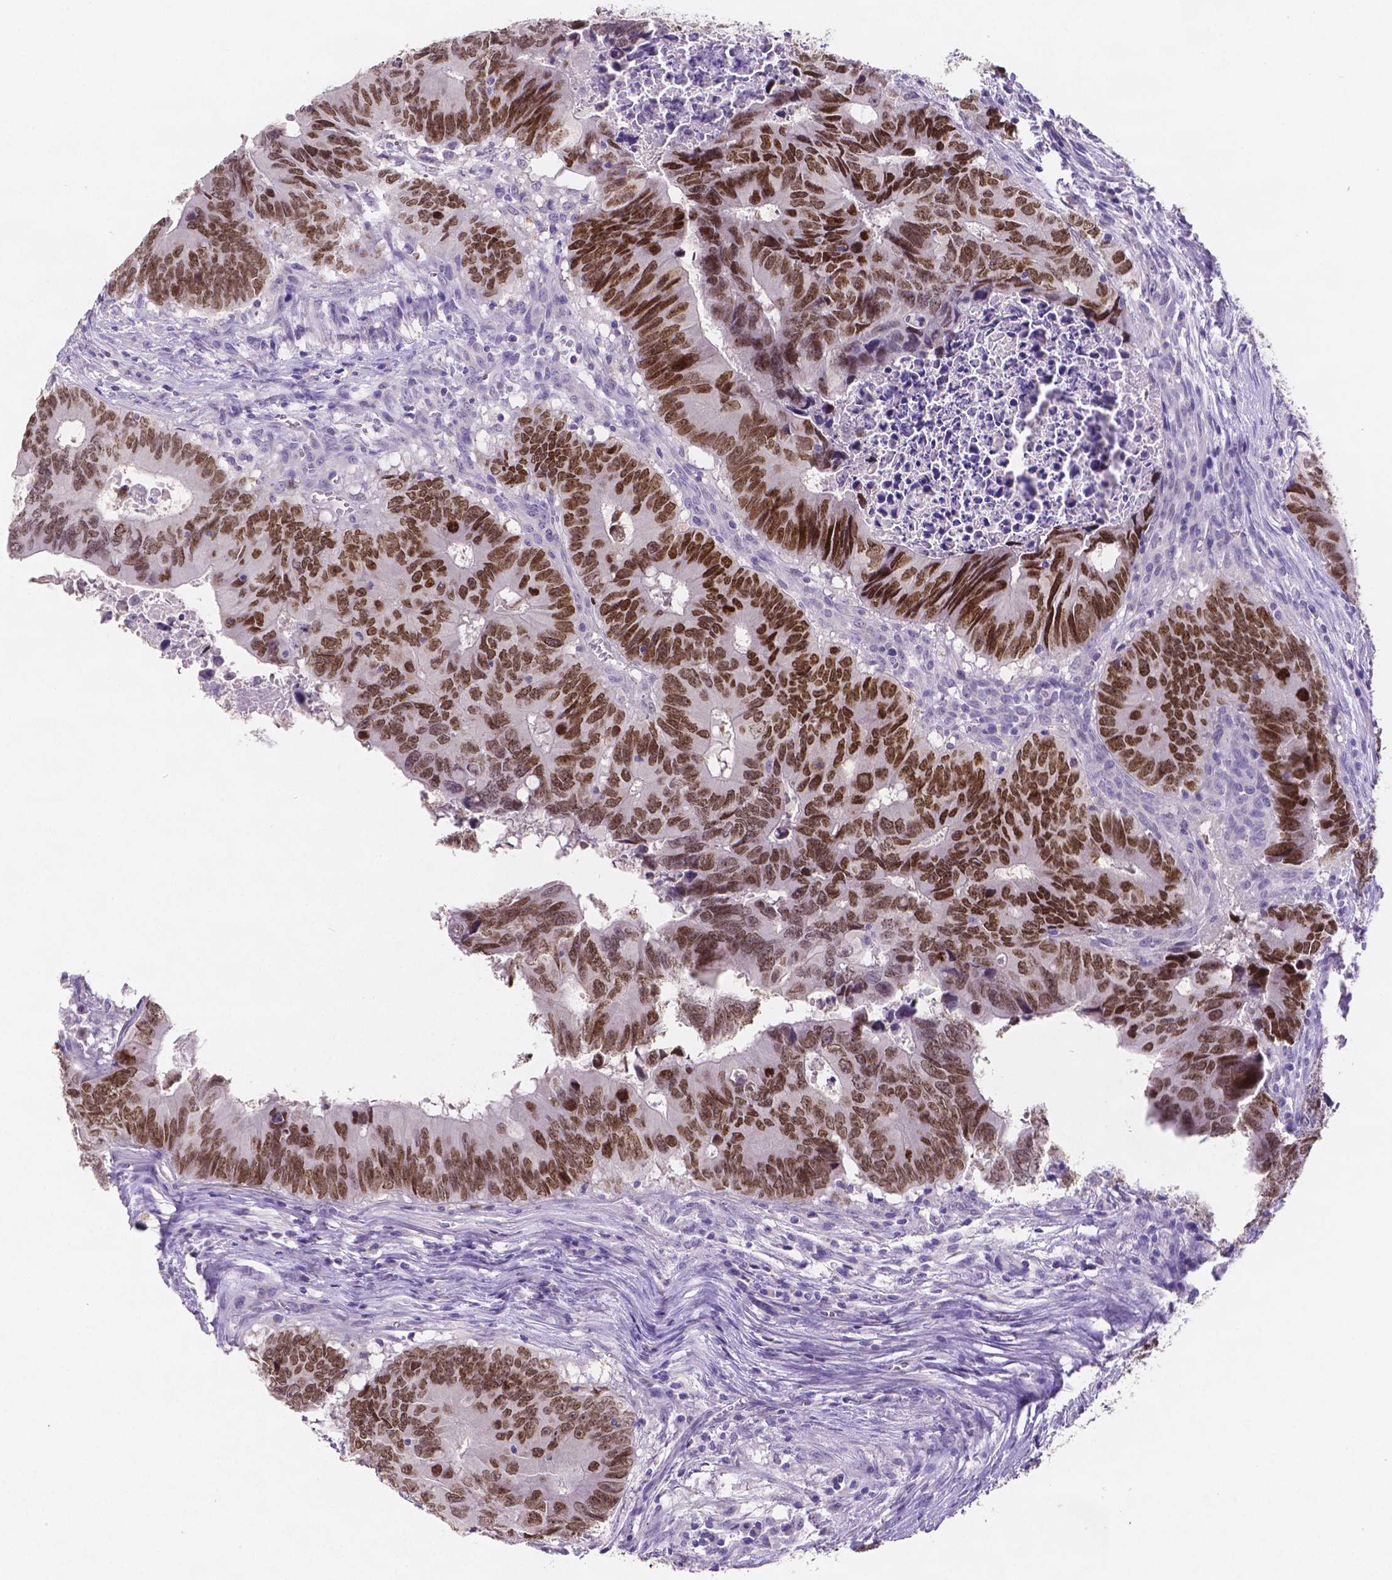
{"staining": {"intensity": "strong", "quantity": ">75%", "location": "nuclear"}, "tissue": "colorectal cancer", "cell_type": "Tumor cells", "image_type": "cancer", "snomed": [{"axis": "morphology", "description": "Adenocarcinoma, NOS"}, {"axis": "topography", "description": "Colon"}], "caption": "Adenocarcinoma (colorectal) stained for a protein (brown) reveals strong nuclear positive expression in about >75% of tumor cells.", "gene": "SATB2", "patient": {"sex": "female", "age": 82}}